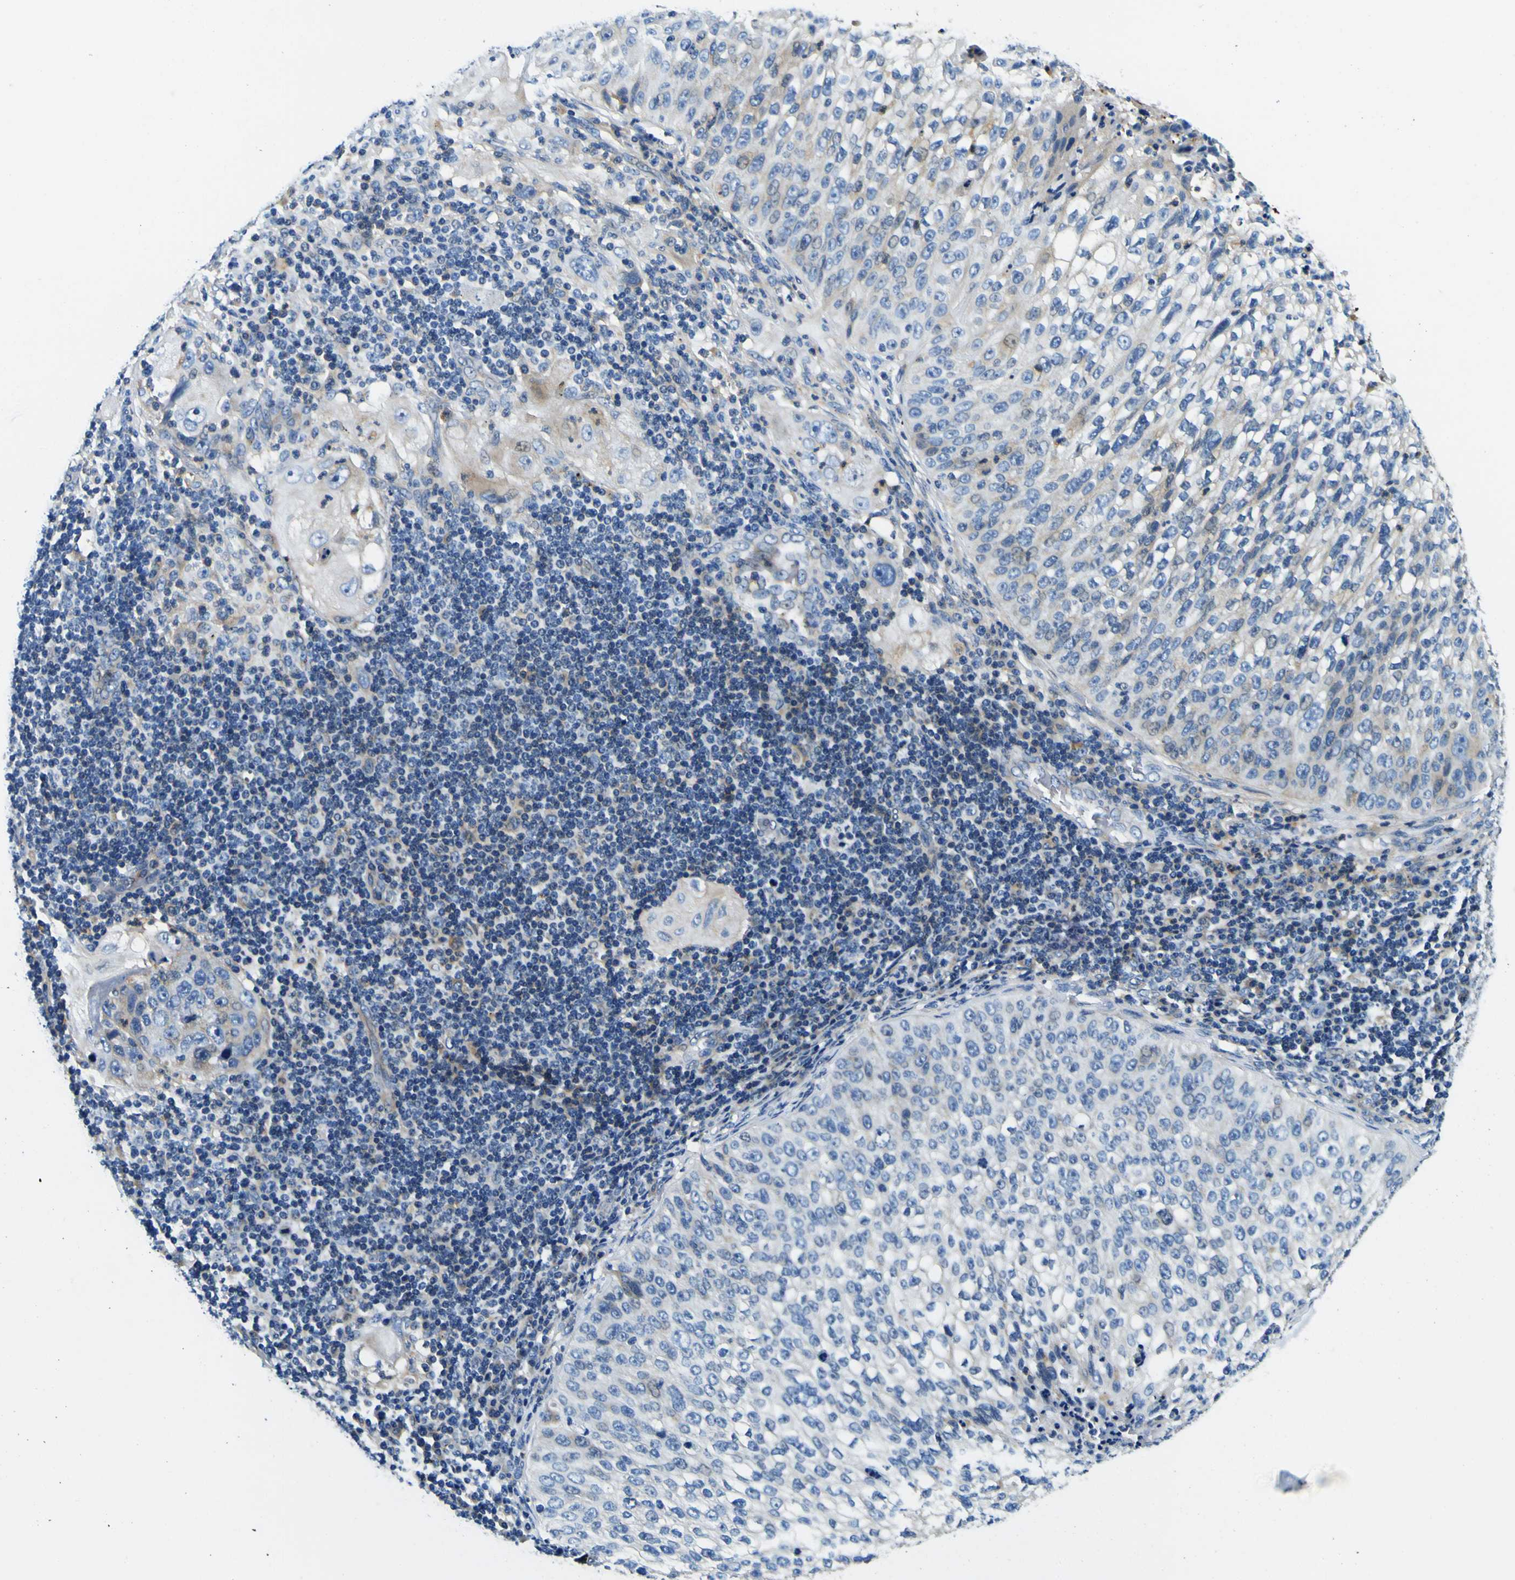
{"staining": {"intensity": "weak", "quantity": "<25%", "location": "cytoplasmic/membranous"}, "tissue": "lung cancer", "cell_type": "Tumor cells", "image_type": "cancer", "snomed": [{"axis": "morphology", "description": "Inflammation, NOS"}, {"axis": "morphology", "description": "Squamous cell carcinoma, NOS"}, {"axis": "topography", "description": "Lymph node"}, {"axis": "topography", "description": "Soft tissue"}, {"axis": "topography", "description": "Lung"}], "caption": "Human lung cancer (squamous cell carcinoma) stained for a protein using immunohistochemistry (IHC) exhibits no positivity in tumor cells.", "gene": "CLSTN1", "patient": {"sex": "male", "age": 66}}